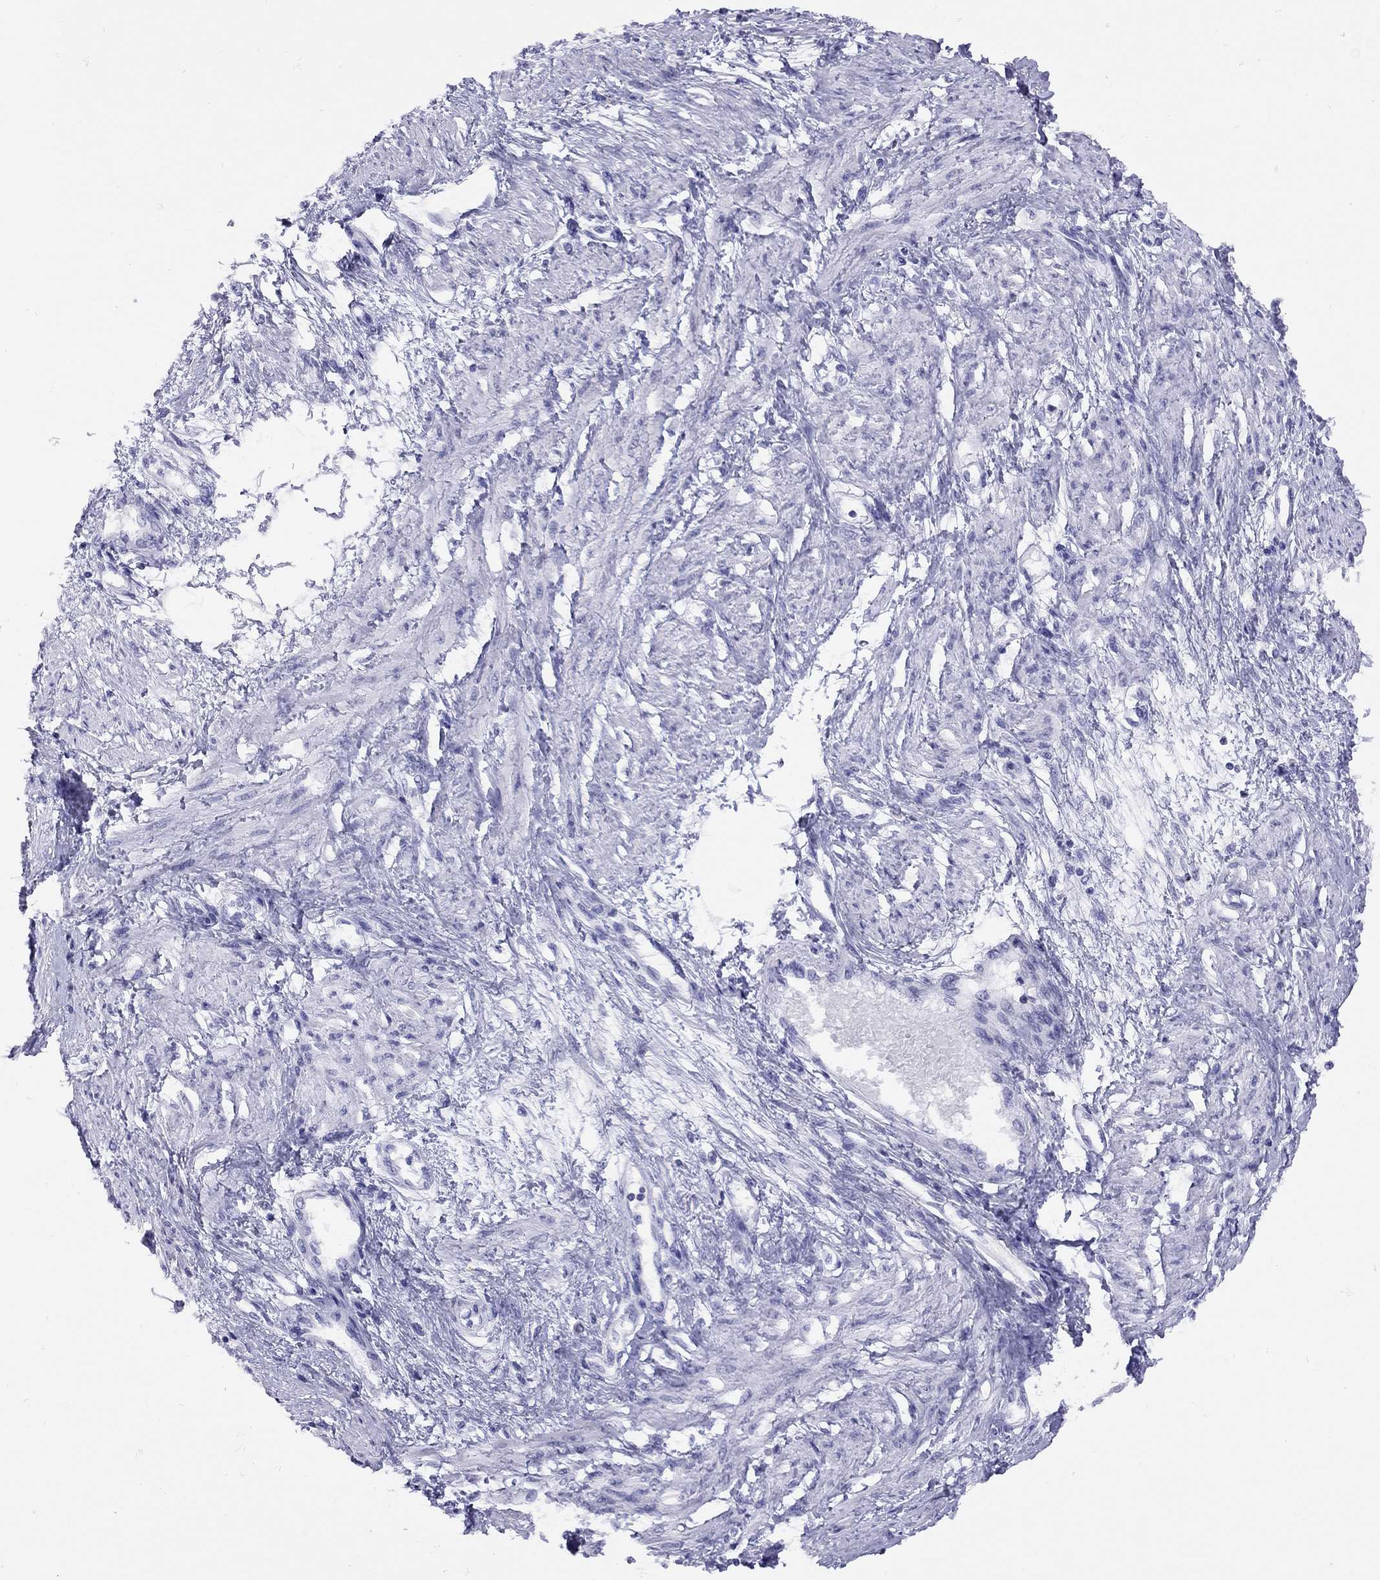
{"staining": {"intensity": "negative", "quantity": "none", "location": "none"}, "tissue": "smooth muscle", "cell_type": "Smooth muscle cells", "image_type": "normal", "snomed": [{"axis": "morphology", "description": "Normal tissue, NOS"}, {"axis": "topography", "description": "Smooth muscle"}, {"axis": "topography", "description": "Uterus"}], "caption": "This is an immunohistochemistry micrograph of unremarkable smooth muscle. There is no expression in smooth muscle cells.", "gene": "LYAR", "patient": {"sex": "female", "age": 39}}